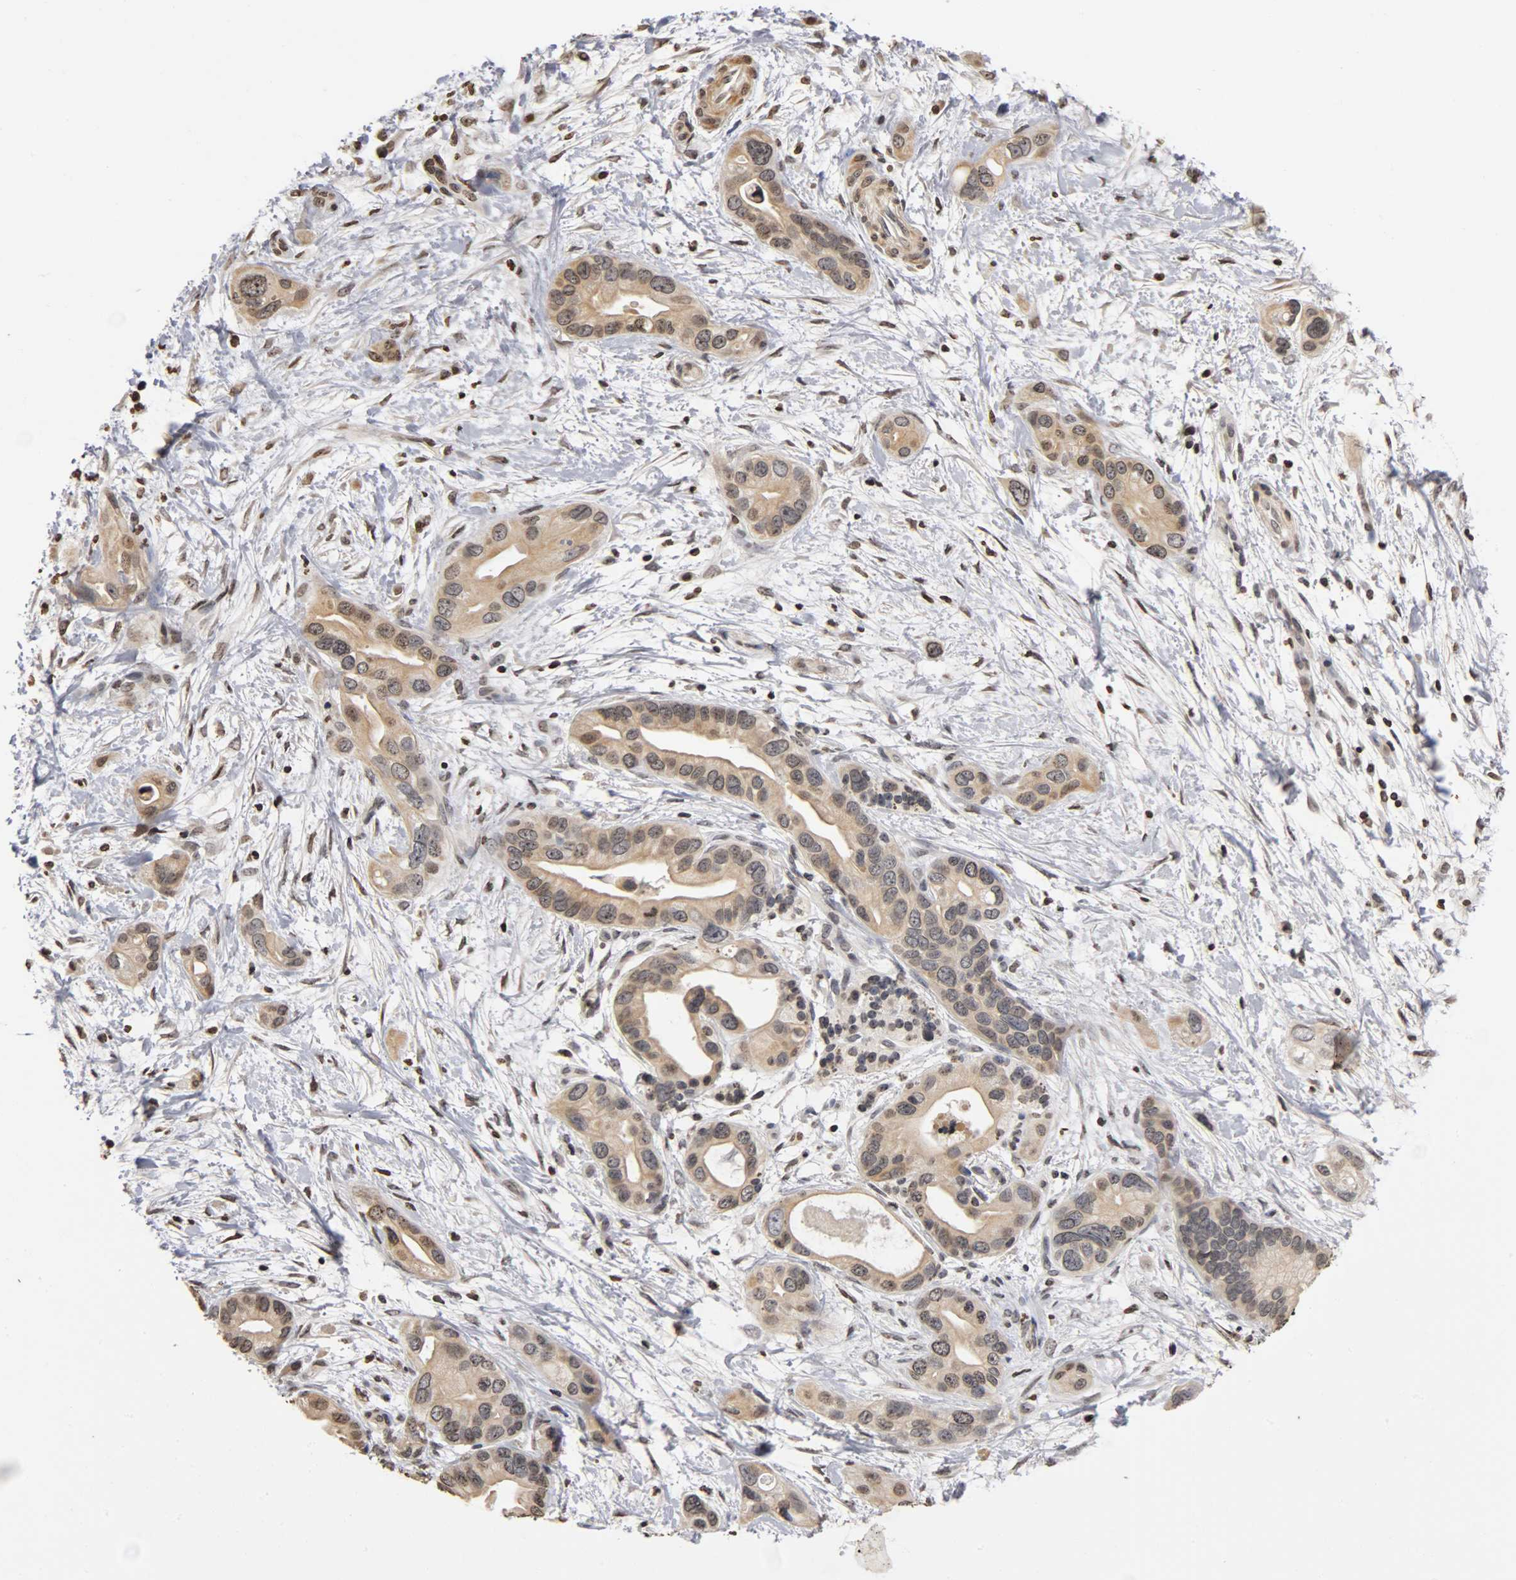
{"staining": {"intensity": "weak", "quantity": ">75%", "location": "cytoplasmic/membranous"}, "tissue": "pancreatic cancer", "cell_type": "Tumor cells", "image_type": "cancer", "snomed": [{"axis": "morphology", "description": "Adenocarcinoma, NOS"}, {"axis": "topography", "description": "Pancreas"}], "caption": "Brown immunohistochemical staining in human pancreatic cancer reveals weak cytoplasmic/membranous staining in about >75% of tumor cells.", "gene": "ERCC2", "patient": {"sex": "female", "age": 77}}